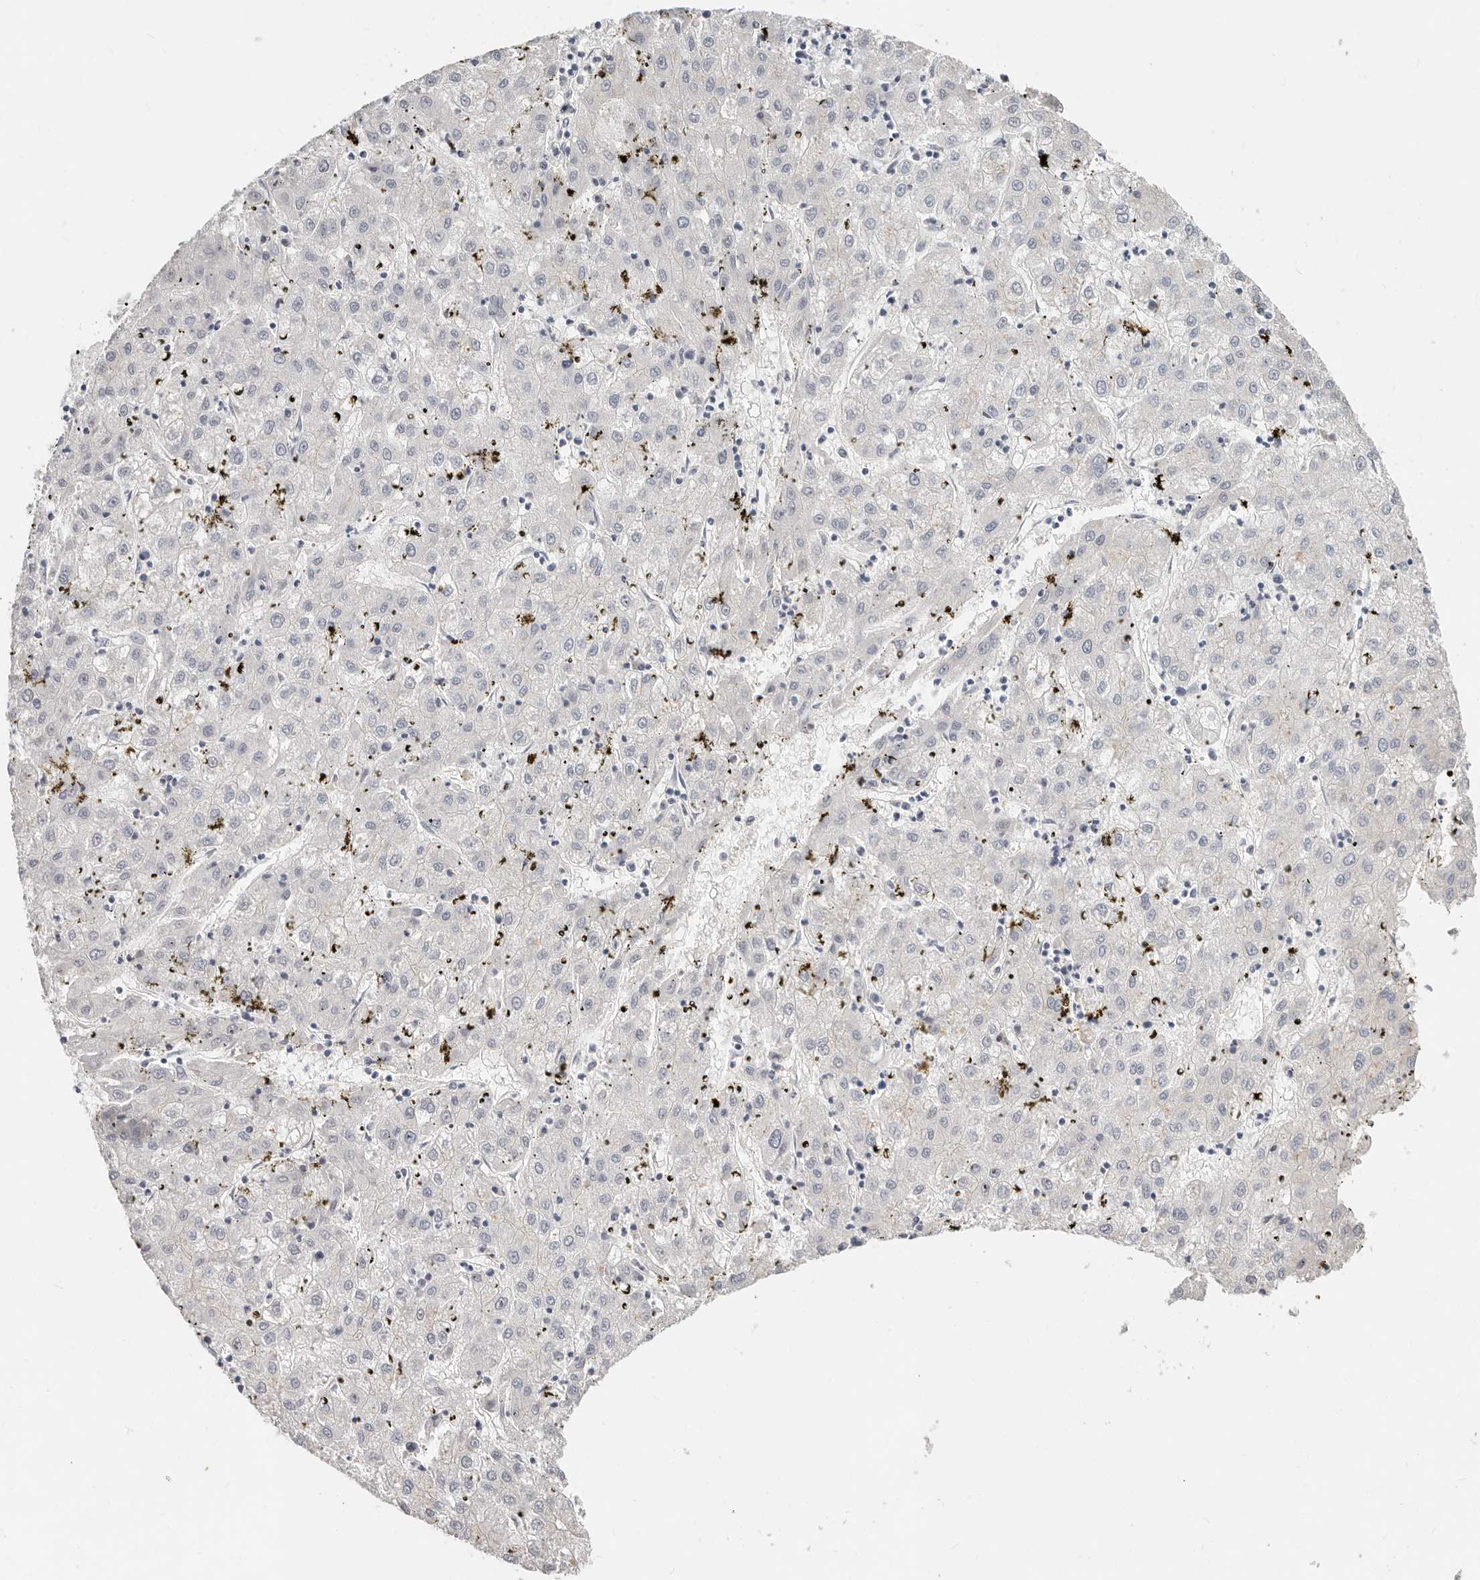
{"staining": {"intensity": "negative", "quantity": "none", "location": "none"}, "tissue": "liver cancer", "cell_type": "Tumor cells", "image_type": "cancer", "snomed": [{"axis": "morphology", "description": "Carcinoma, Hepatocellular, NOS"}, {"axis": "topography", "description": "Liver"}], "caption": "Image shows no significant protein expression in tumor cells of hepatocellular carcinoma (liver).", "gene": "ZRANB1", "patient": {"sex": "male", "age": 72}}